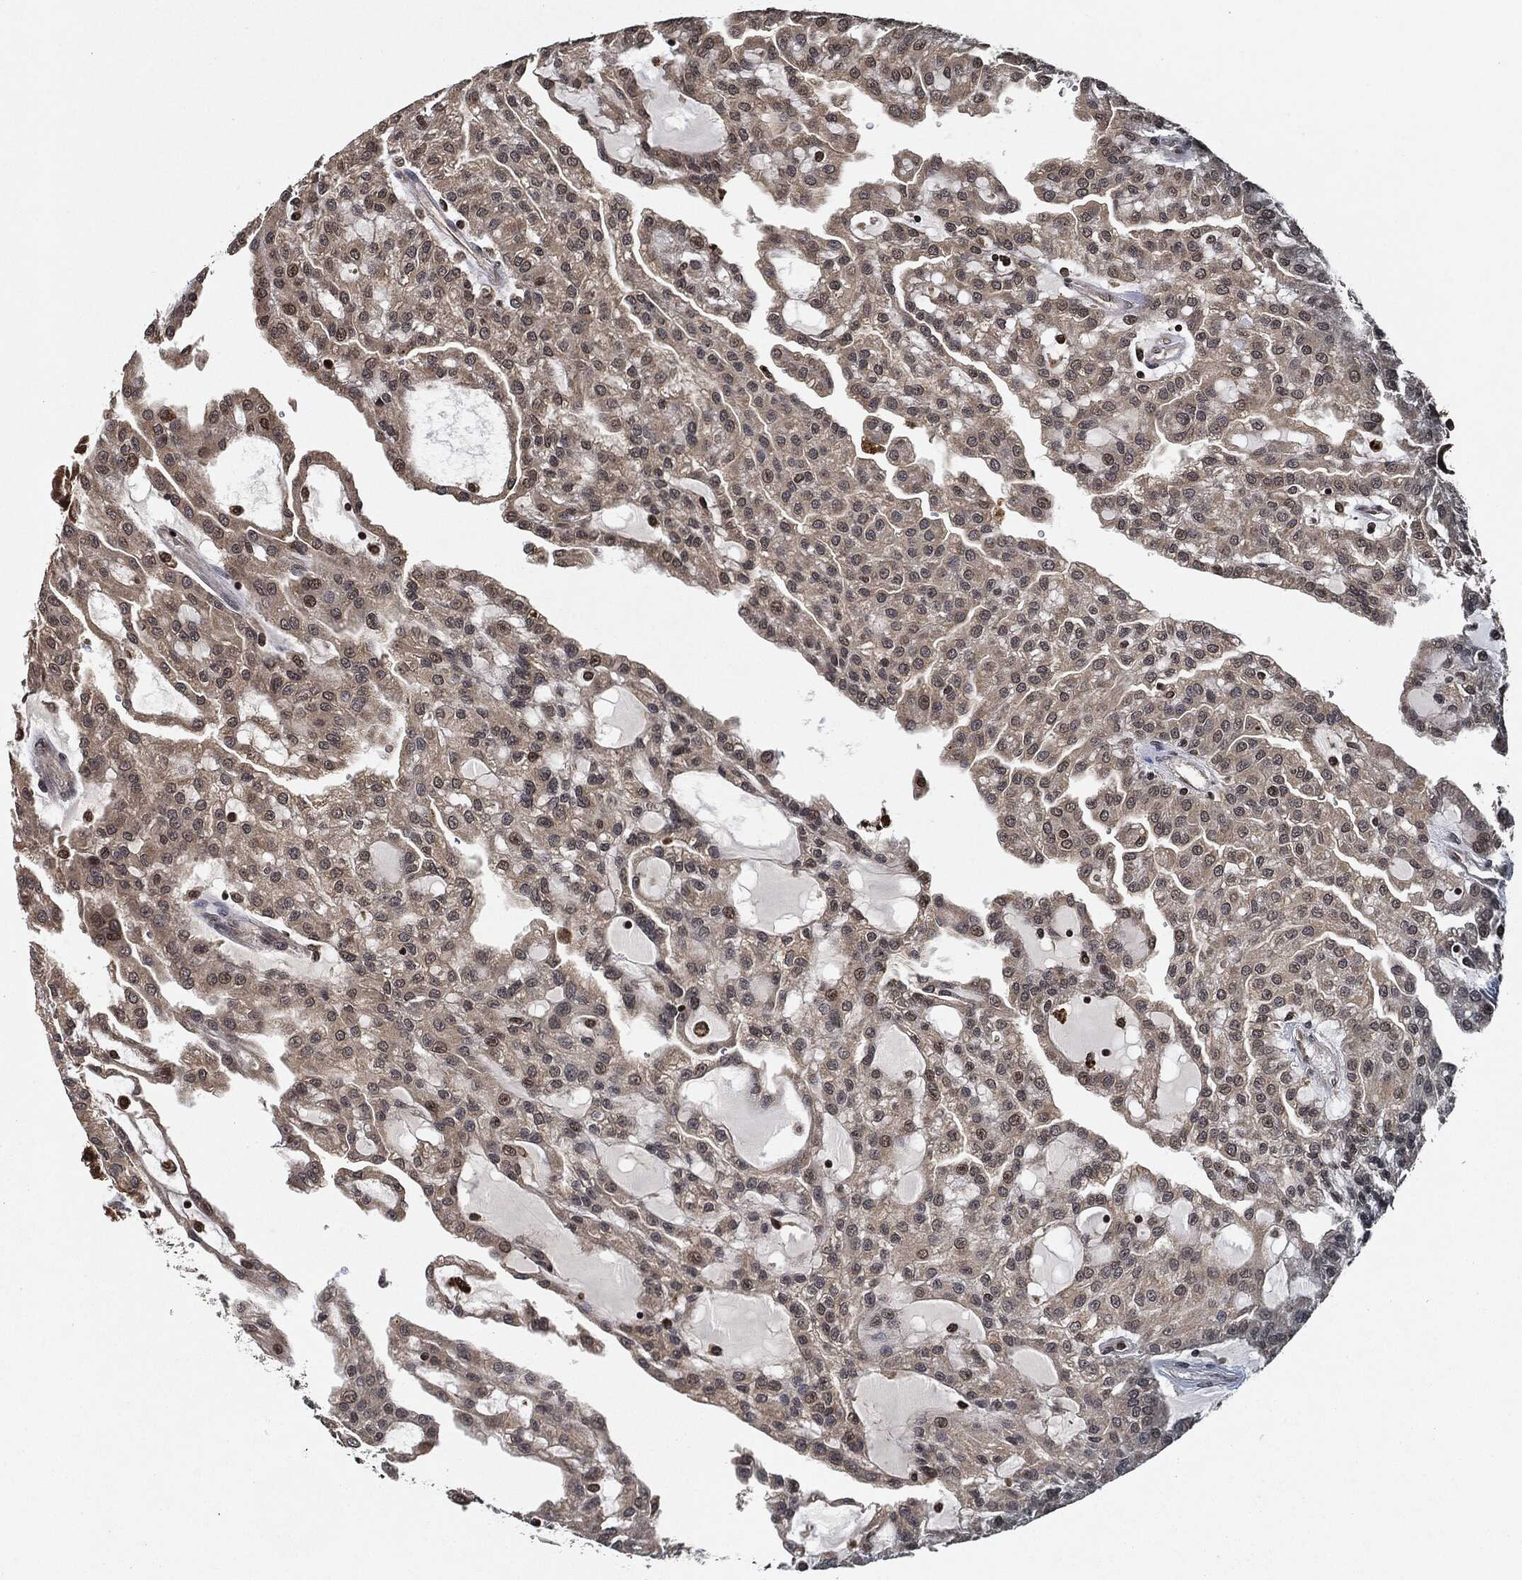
{"staining": {"intensity": "weak", "quantity": "<25%", "location": "cytoplasmic/membranous"}, "tissue": "renal cancer", "cell_type": "Tumor cells", "image_type": "cancer", "snomed": [{"axis": "morphology", "description": "Adenocarcinoma, NOS"}, {"axis": "topography", "description": "Kidney"}], "caption": "Human renal cancer stained for a protein using immunohistochemistry (IHC) displays no positivity in tumor cells.", "gene": "PDK1", "patient": {"sex": "male", "age": 63}}